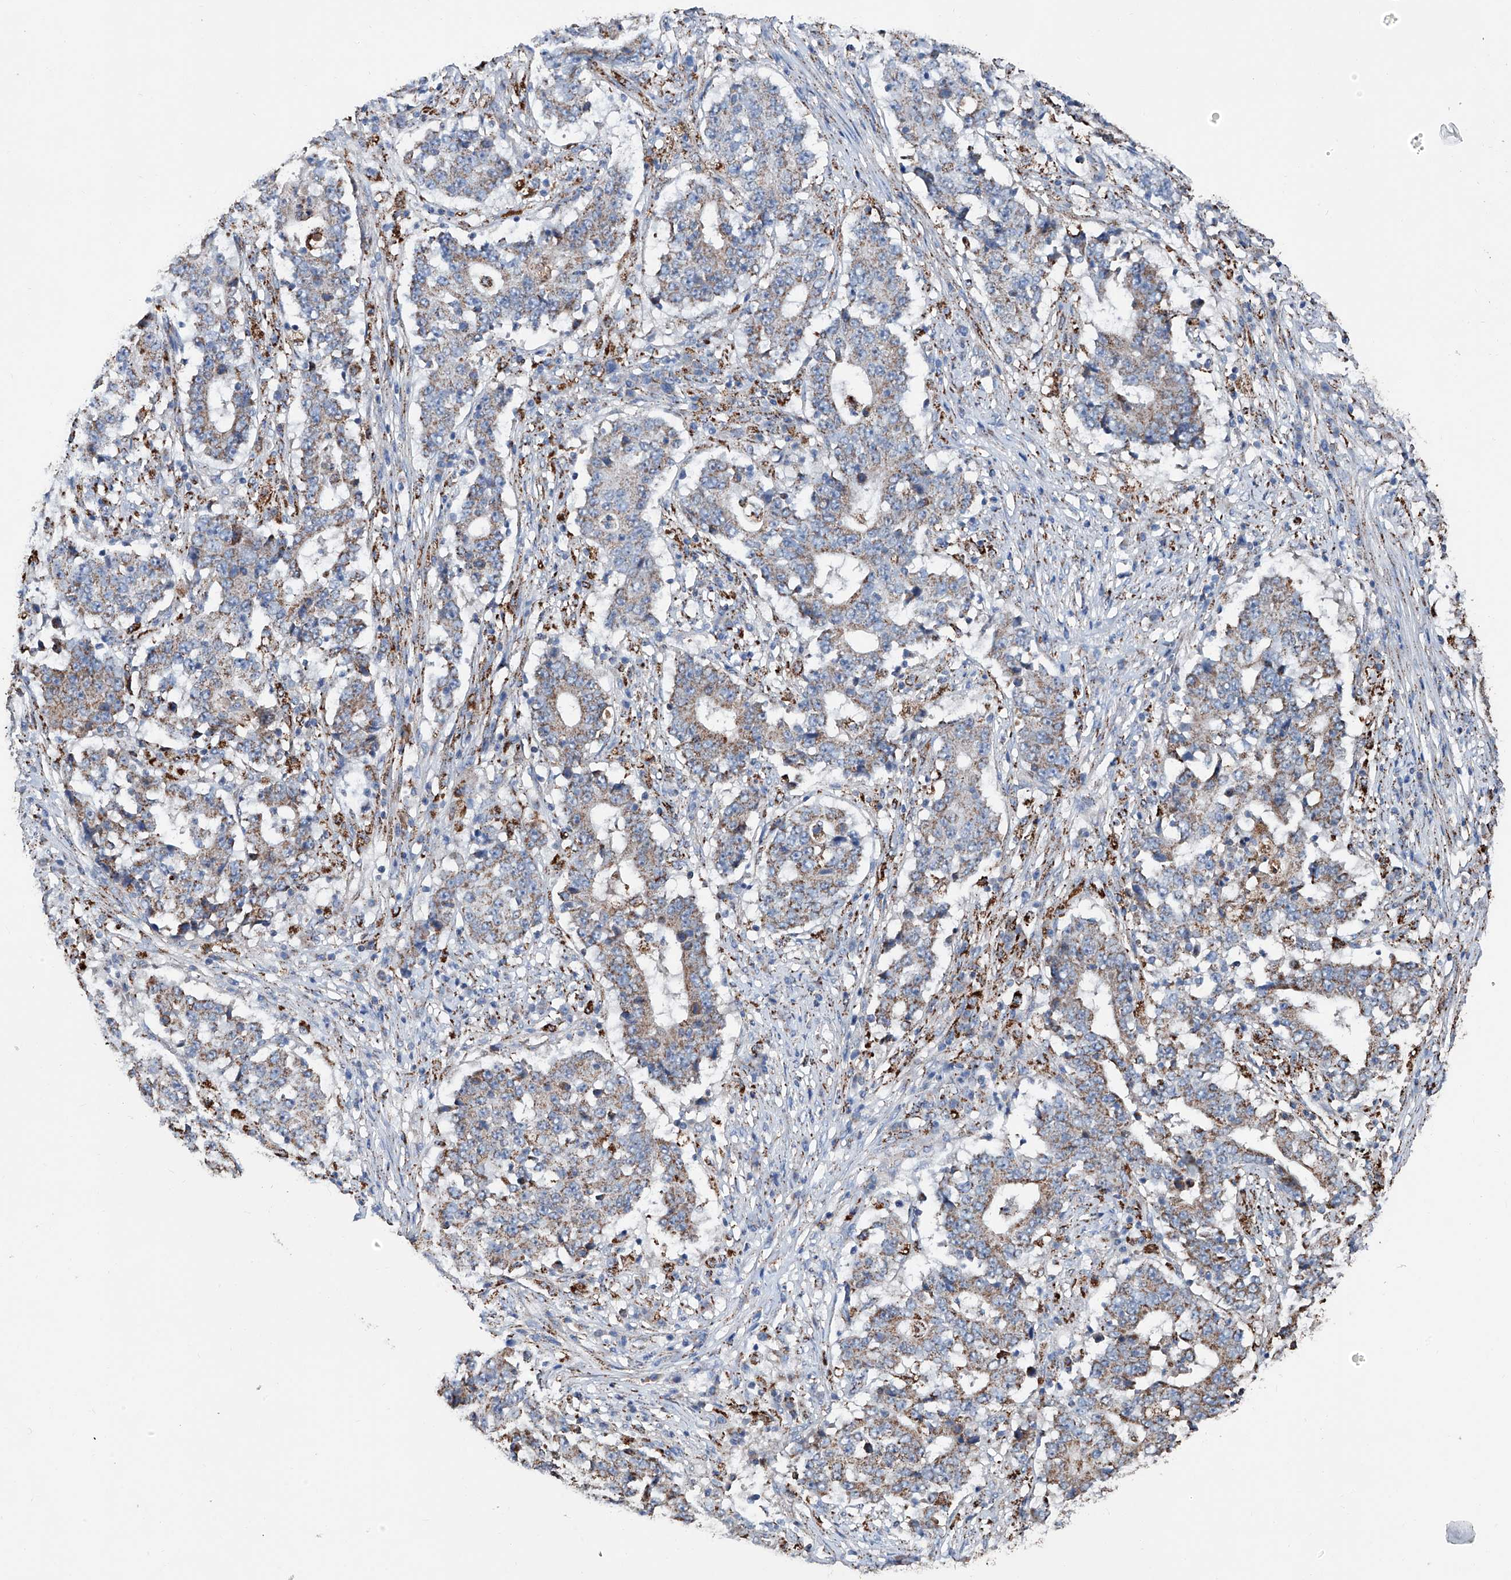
{"staining": {"intensity": "moderate", "quantity": ">75%", "location": "cytoplasmic/membranous"}, "tissue": "stomach cancer", "cell_type": "Tumor cells", "image_type": "cancer", "snomed": [{"axis": "morphology", "description": "Adenocarcinoma, NOS"}, {"axis": "topography", "description": "Stomach"}], "caption": "Moderate cytoplasmic/membranous positivity for a protein is seen in about >75% of tumor cells of adenocarcinoma (stomach) using IHC.", "gene": "NHS", "patient": {"sex": "male", "age": 59}}